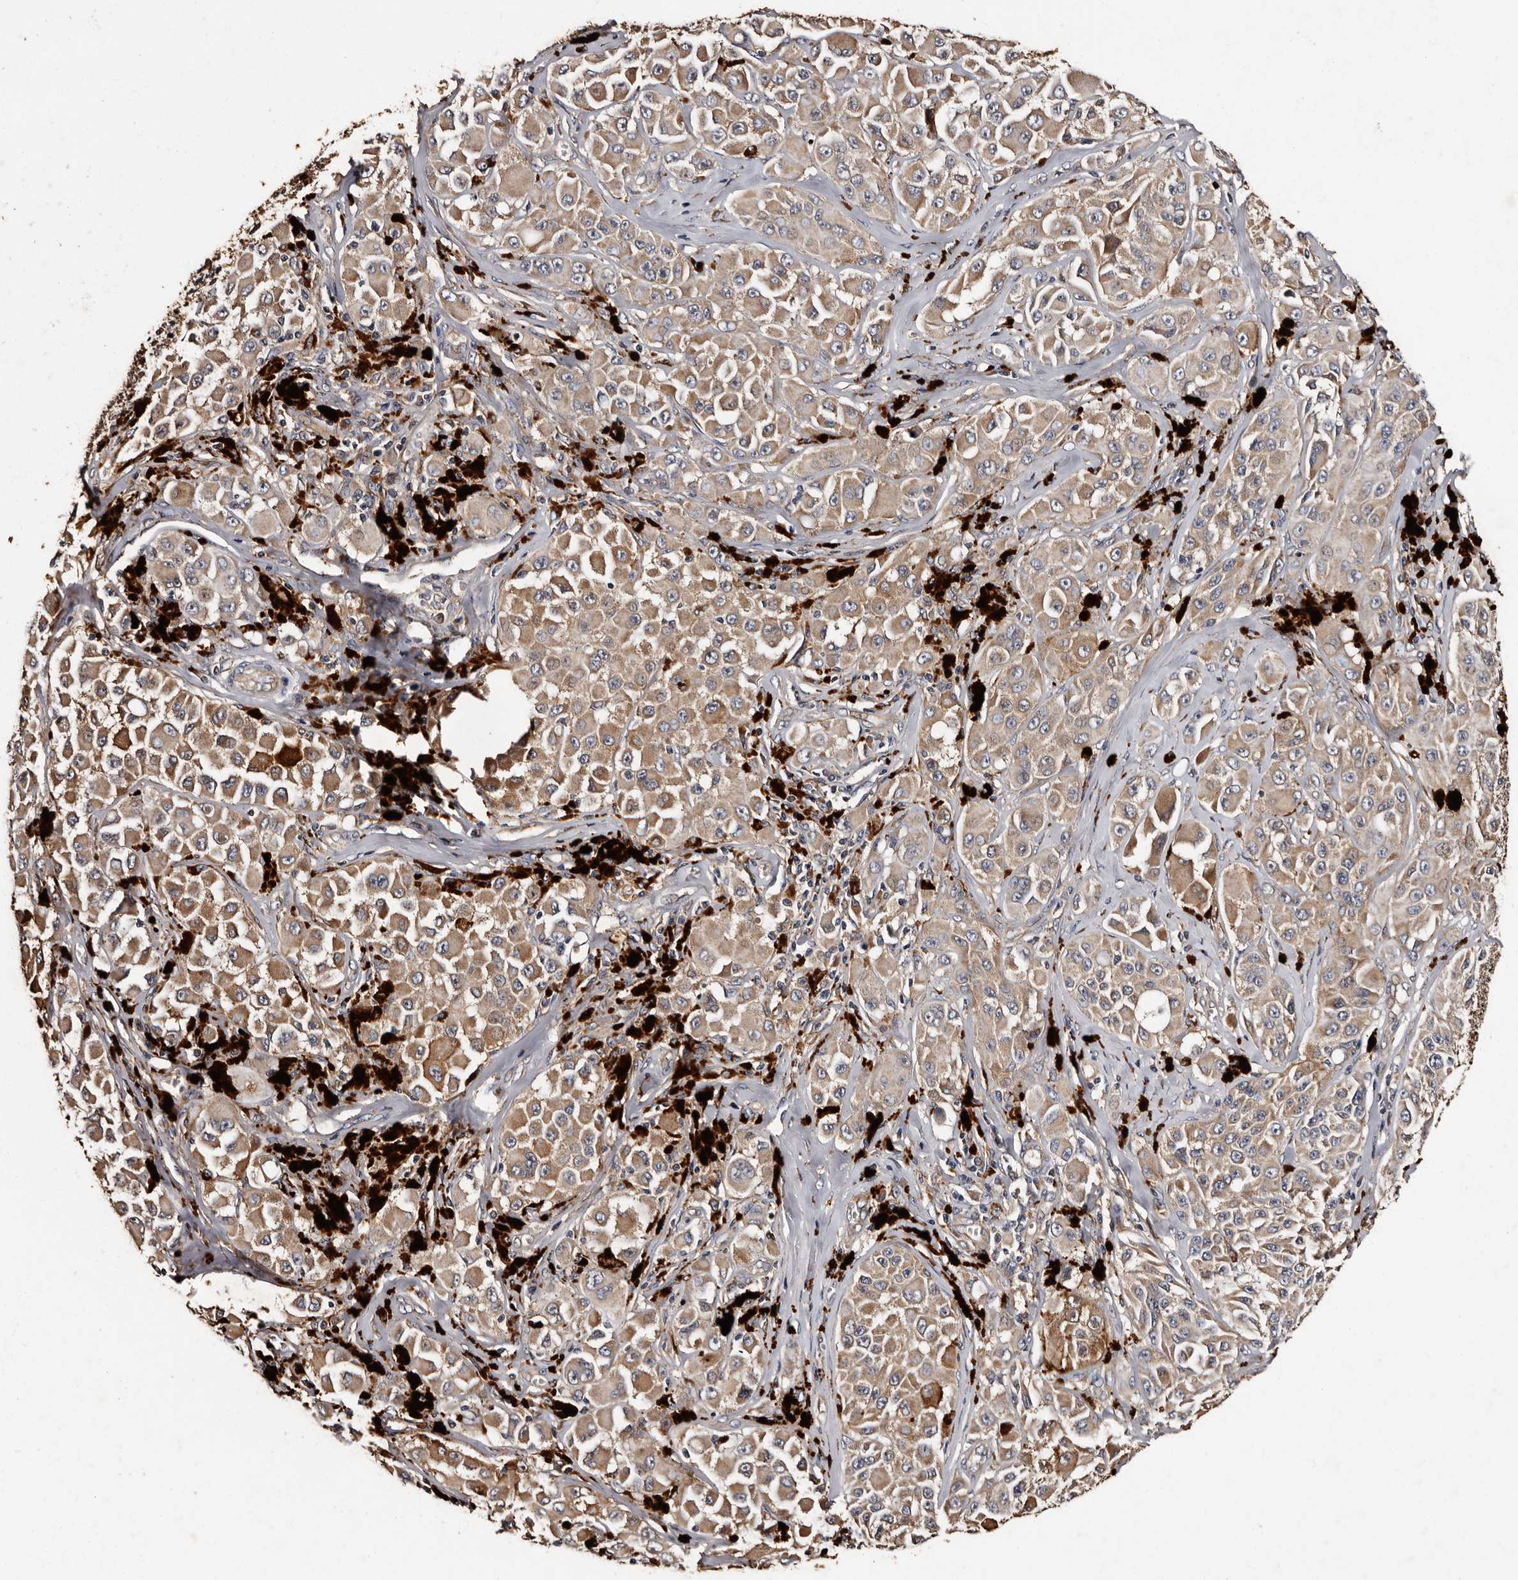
{"staining": {"intensity": "moderate", "quantity": ">75%", "location": "cytoplasmic/membranous"}, "tissue": "melanoma", "cell_type": "Tumor cells", "image_type": "cancer", "snomed": [{"axis": "morphology", "description": "Malignant melanoma, NOS"}, {"axis": "topography", "description": "Skin"}], "caption": "Immunohistochemistry (IHC) (DAB (3,3'-diaminobenzidine)) staining of malignant melanoma demonstrates moderate cytoplasmic/membranous protein expression in approximately >75% of tumor cells.", "gene": "ADCK5", "patient": {"sex": "male", "age": 84}}